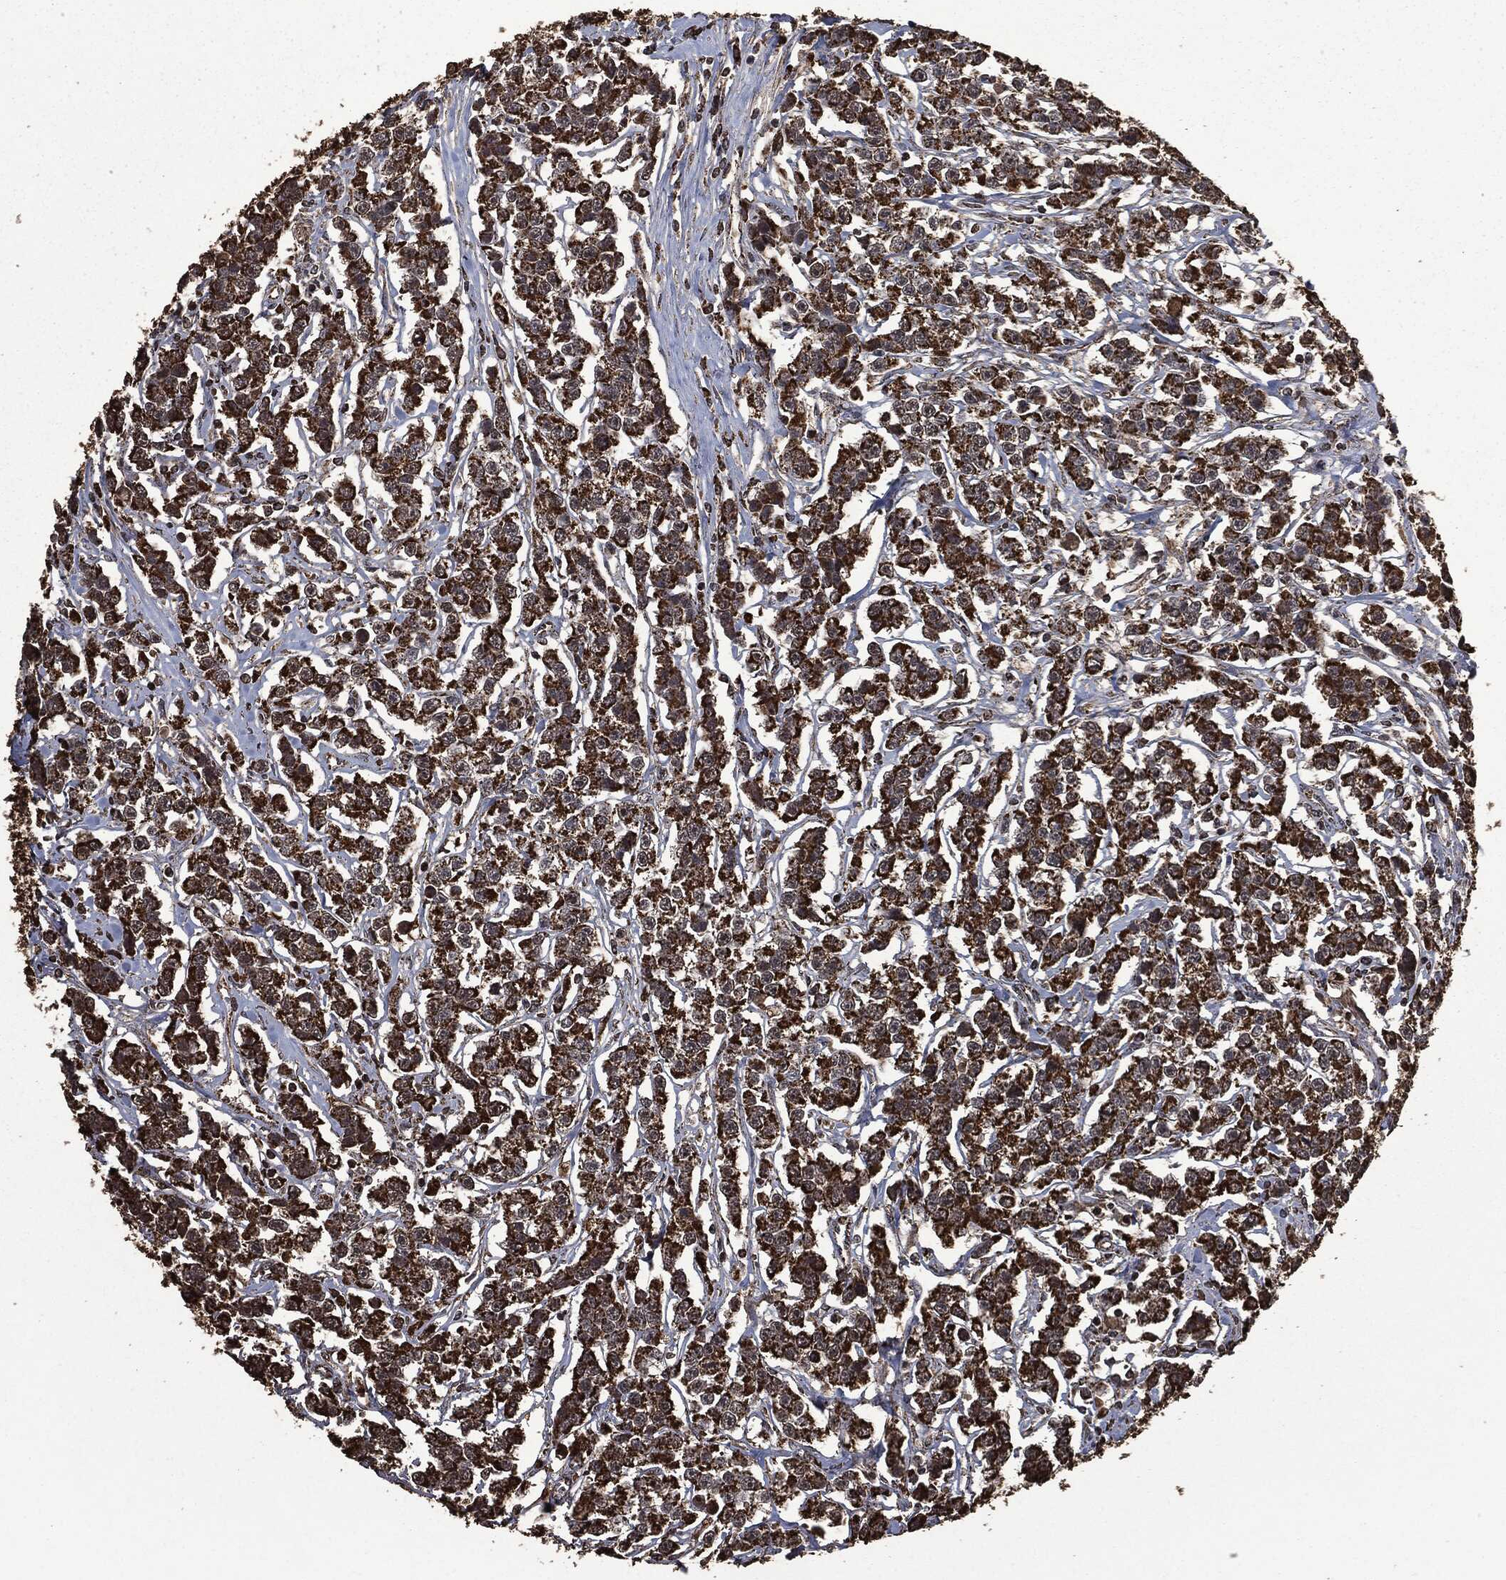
{"staining": {"intensity": "strong", "quantity": ">75%", "location": "cytoplasmic/membranous"}, "tissue": "testis cancer", "cell_type": "Tumor cells", "image_type": "cancer", "snomed": [{"axis": "morphology", "description": "Seminoma, NOS"}, {"axis": "topography", "description": "Testis"}], "caption": "A brown stain shows strong cytoplasmic/membranous staining of a protein in human testis cancer tumor cells. Using DAB (3,3'-diaminobenzidine) (brown) and hematoxylin (blue) stains, captured at high magnification using brightfield microscopy.", "gene": "LIG3", "patient": {"sex": "male", "age": 59}}